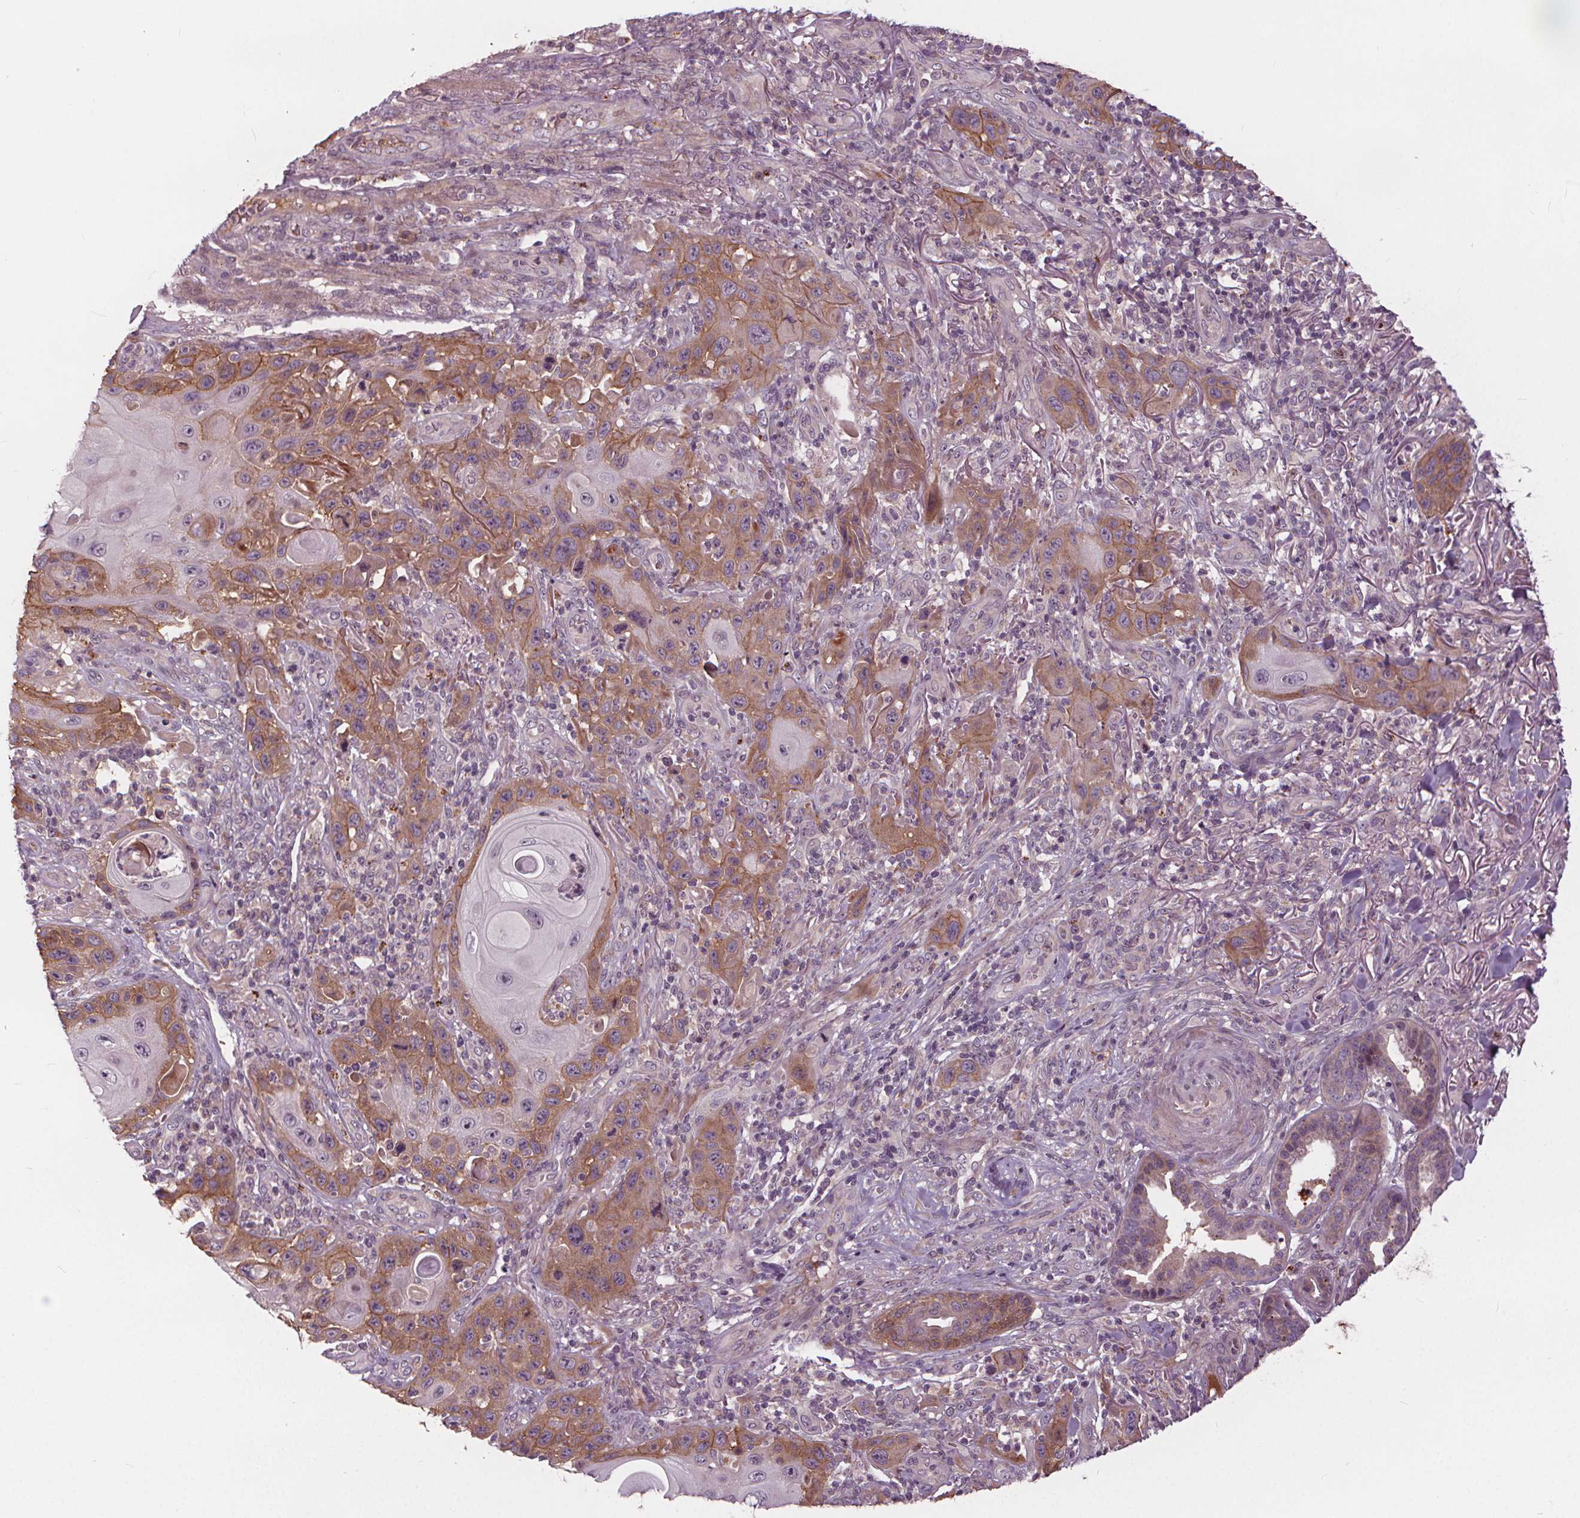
{"staining": {"intensity": "moderate", "quantity": "25%-75%", "location": "cytoplasmic/membranous"}, "tissue": "skin cancer", "cell_type": "Tumor cells", "image_type": "cancer", "snomed": [{"axis": "morphology", "description": "Squamous cell carcinoma, NOS"}, {"axis": "topography", "description": "Skin"}], "caption": "Brown immunohistochemical staining in squamous cell carcinoma (skin) displays moderate cytoplasmic/membranous positivity in approximately 25%-75% of tumor cells. (IHC, brightfield microscopy, high magnification).", "gene": "IPO13", "patient": {"sex": "female", "age": 94}}